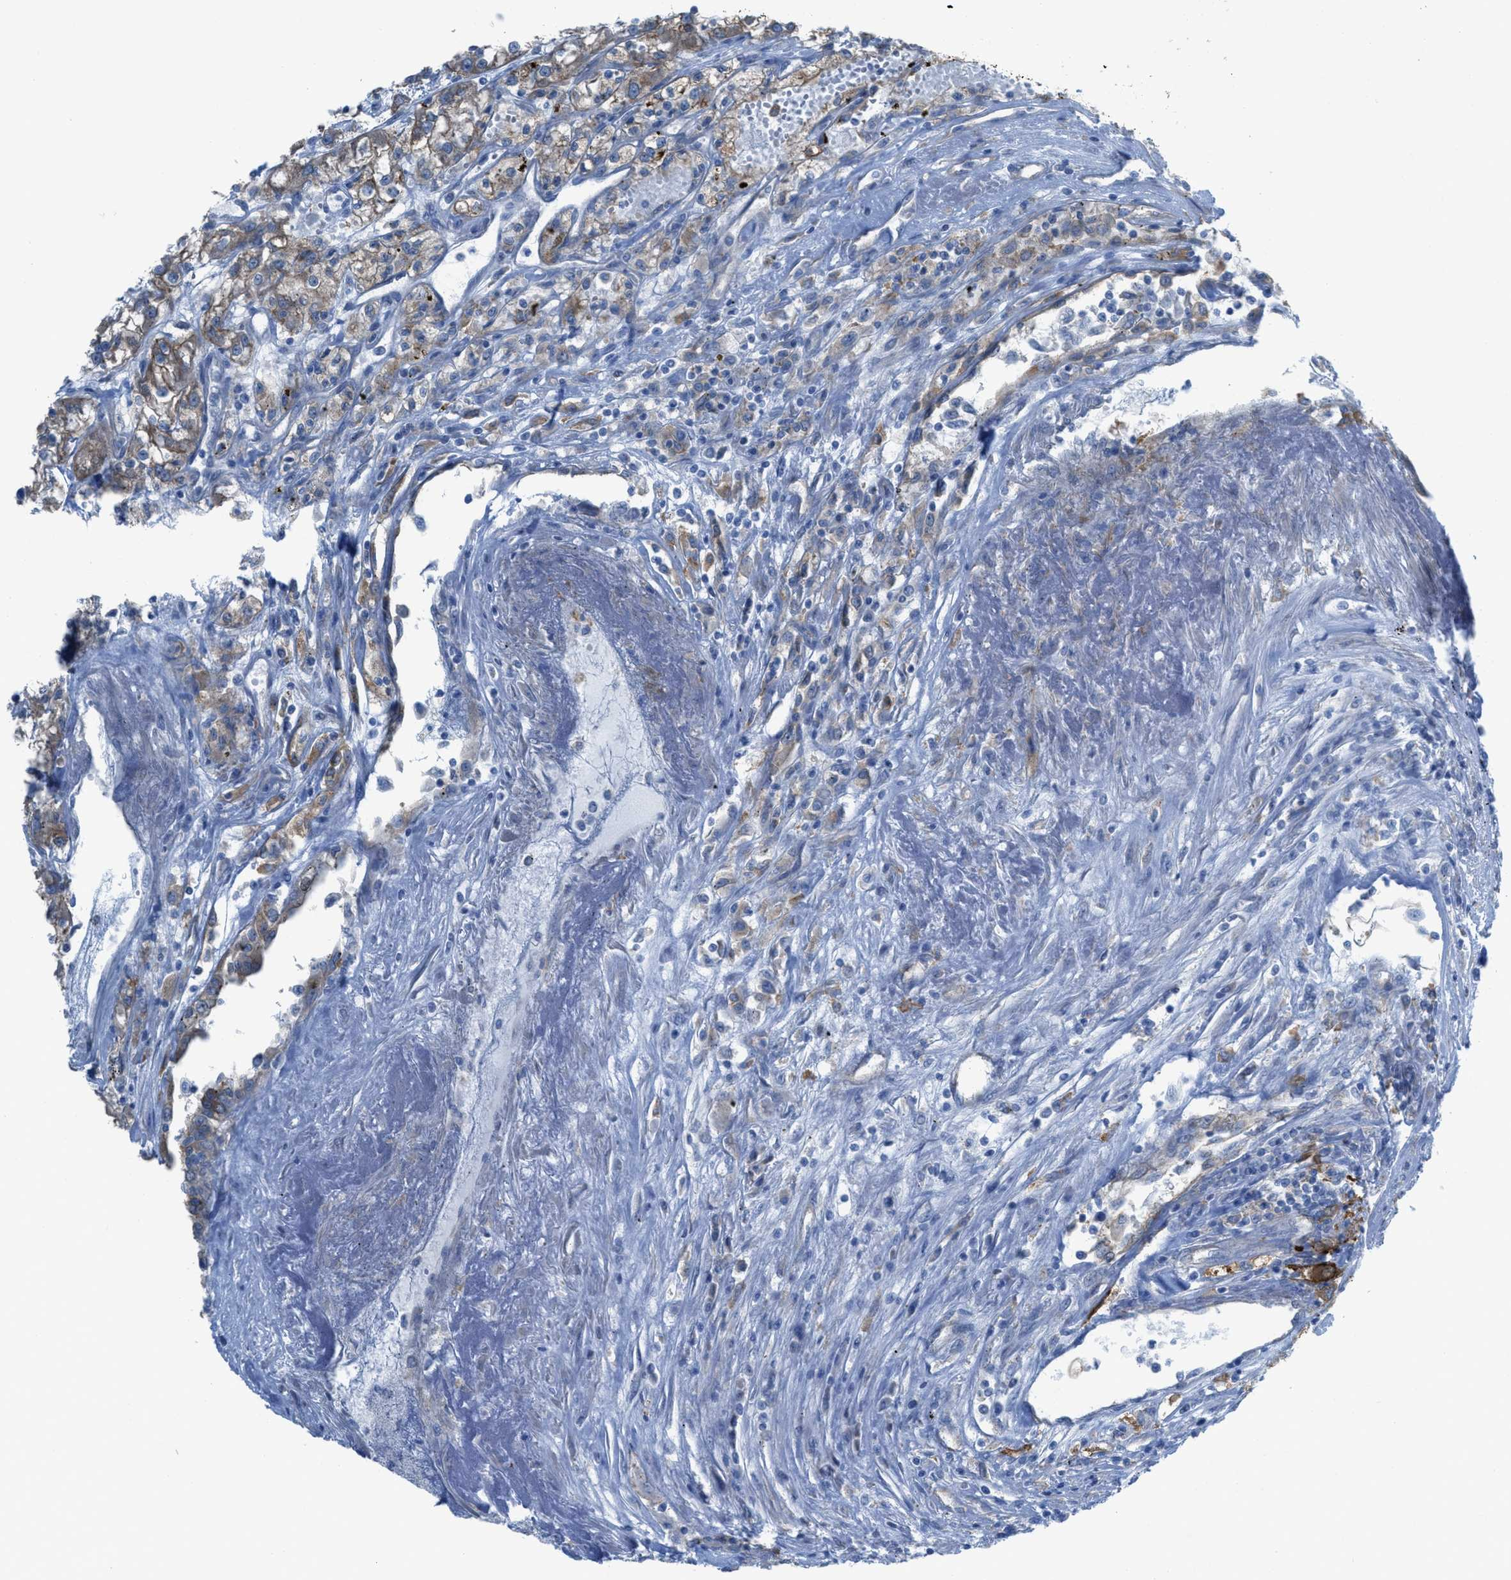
{"staining": {"intensity": "weak", "quantity": ">75%", "location": "cytoplasmic/membranous"}, "tissue": "renal cancer", "cell_type": "Tumor cells", "image_type": "cancer", "snomed": [{"axis": "morphology", "description": "Adenocarcinoma, NOS"}, {"axis": "topography", "description": "Kidney"}], "caption": "An IHC image of tumor tissue is shown. Protein staining in brown labels weak cytoplasmic/membranous positivity in renal adenocarcinoma within tumor cells.", "gene": "EGFR", "patient": {"sex": "female", "age": 52}}